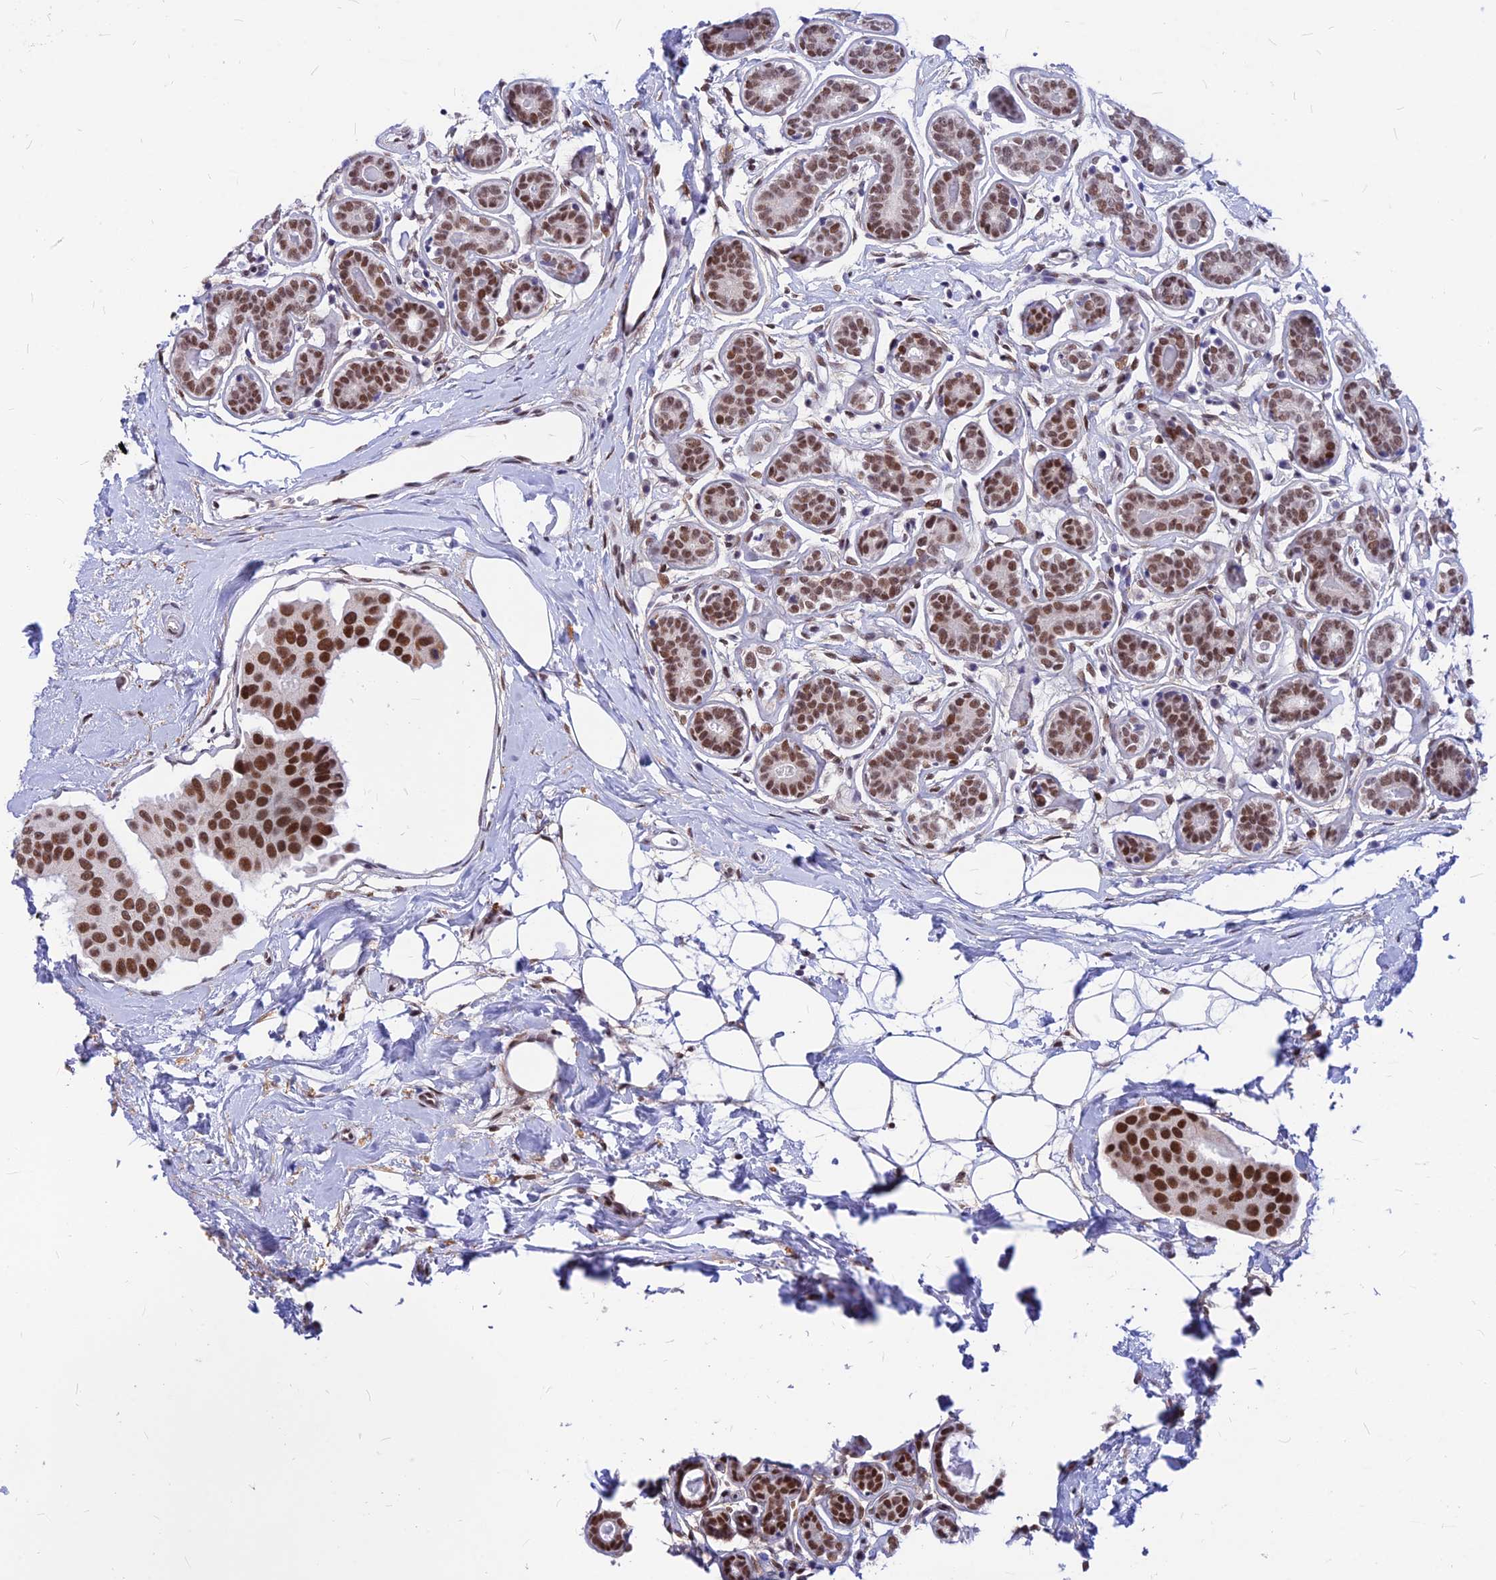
{"staining": {"intensity": "strong", "quantity": ">75%", "location": "nuclear"}, "tissue": "breast cancer", "cell_type": "Tumor cells", "image_type": "cancer", "snomed": [{"axis": "morphology", "description": "Normal tissue, NOS"}, {"axis": "morphology", "description": "Duct carcinoma"}, {"axis": "topography", "description": "Breast"}], "caption": "Immunohistochemical staining of human breast cancer demonstrates high levels of strong nuclear protein positivity in approximately >75% of tumor cells. The protein of interest is stained brown, and the nuclei are stained in blue (DAB IHC with brightfield microscopy, high magnification).", "gene": "KCTD13", "patient": {"sex": "female", "age": 39}}